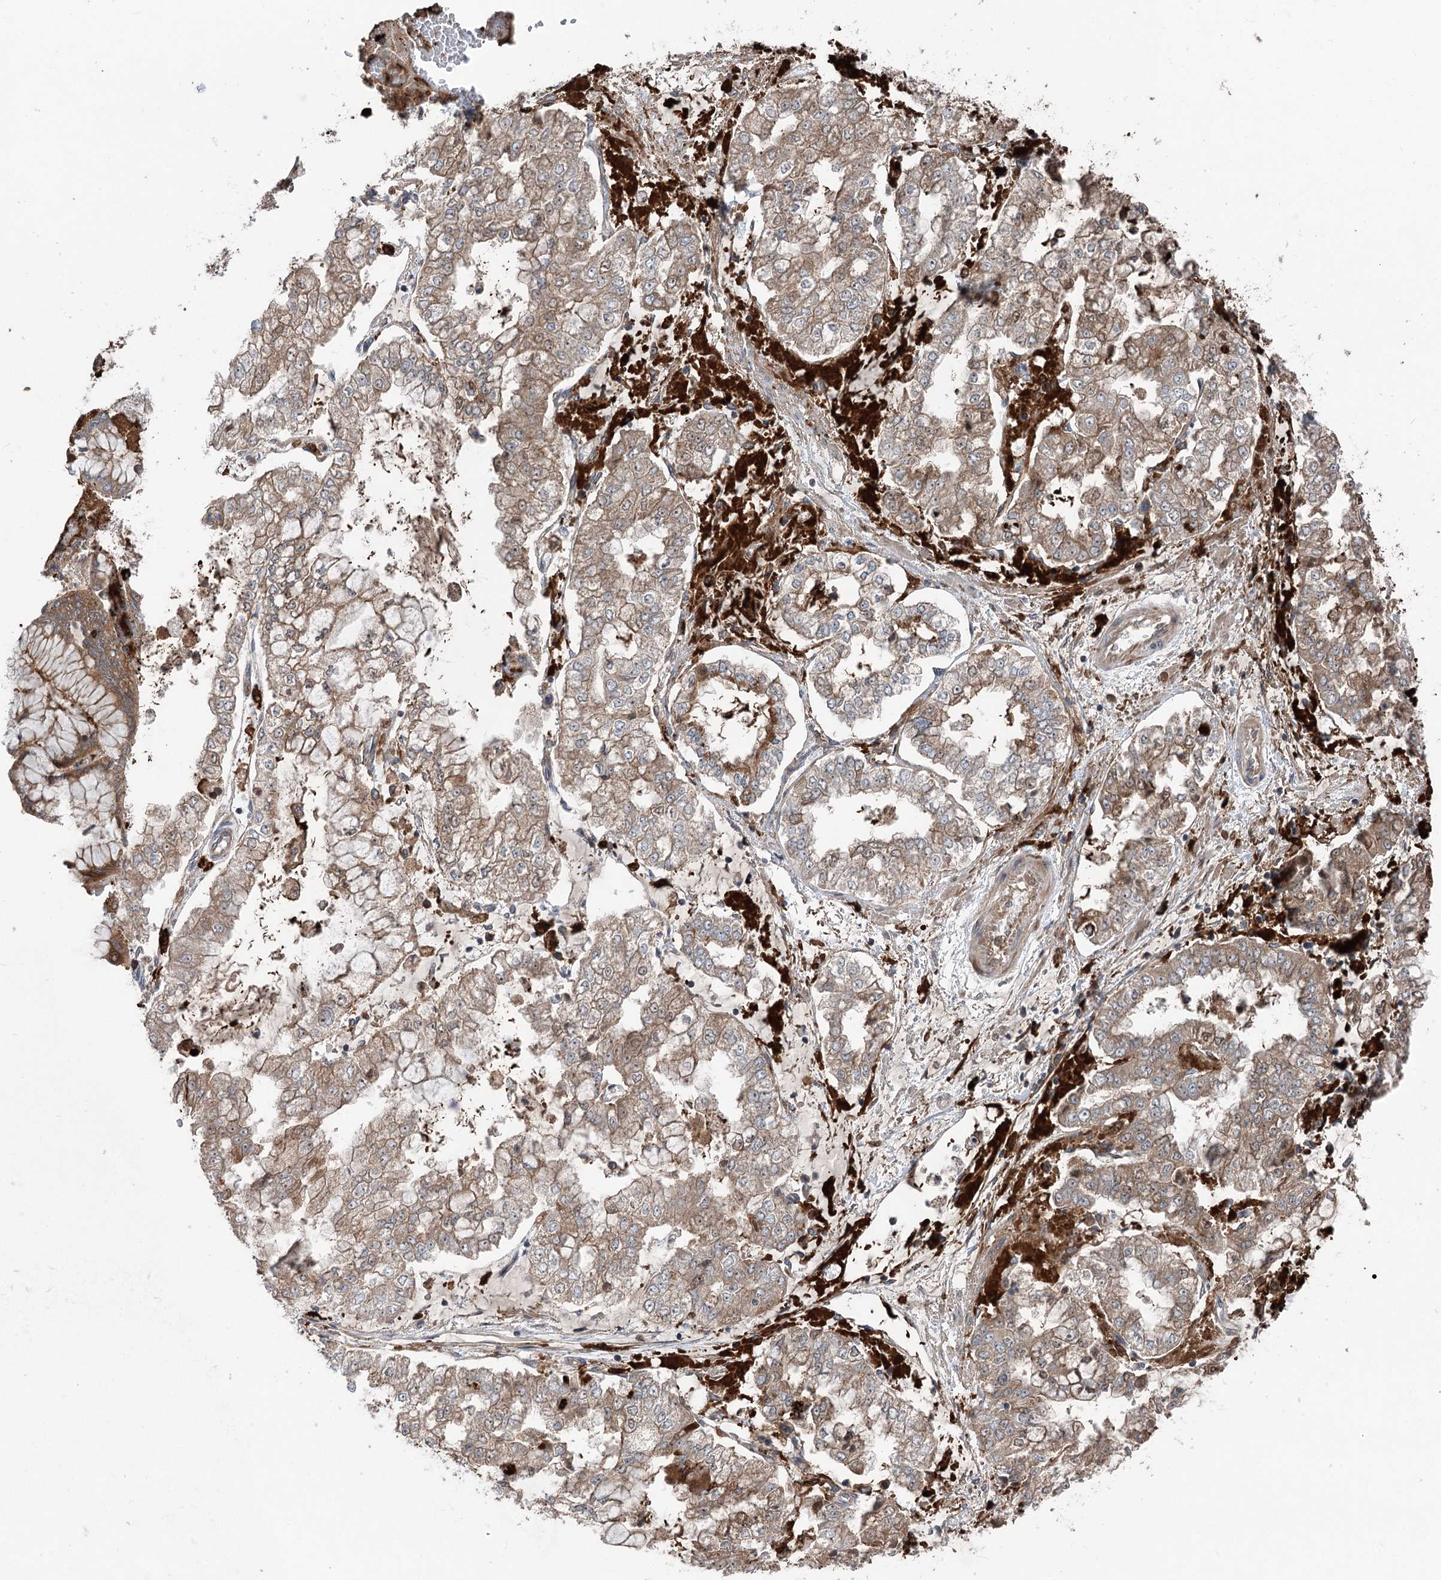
{"staining": {"intensity": "moderate", "quantity": "25%-75%", "location": "cytoplasmic/membranous"}, "tissue": "stomach cancer", "cell_type": "Tumor cells", "image_type": "cancer", "snomed": [{"axis": "morphology", "description": "Adenocarcinoma, NOS"}, {"axis": "topography", "description": "Stomach"}], "caption": "Adenocarcinoma (stomach) stained with a brown dye displays moderate cytoplasmic/membranous positive staining in approximately 25%-75% of tumor cells.", "gene": "PPP1R21", "patient": {"sex": "male", "age": 76}}